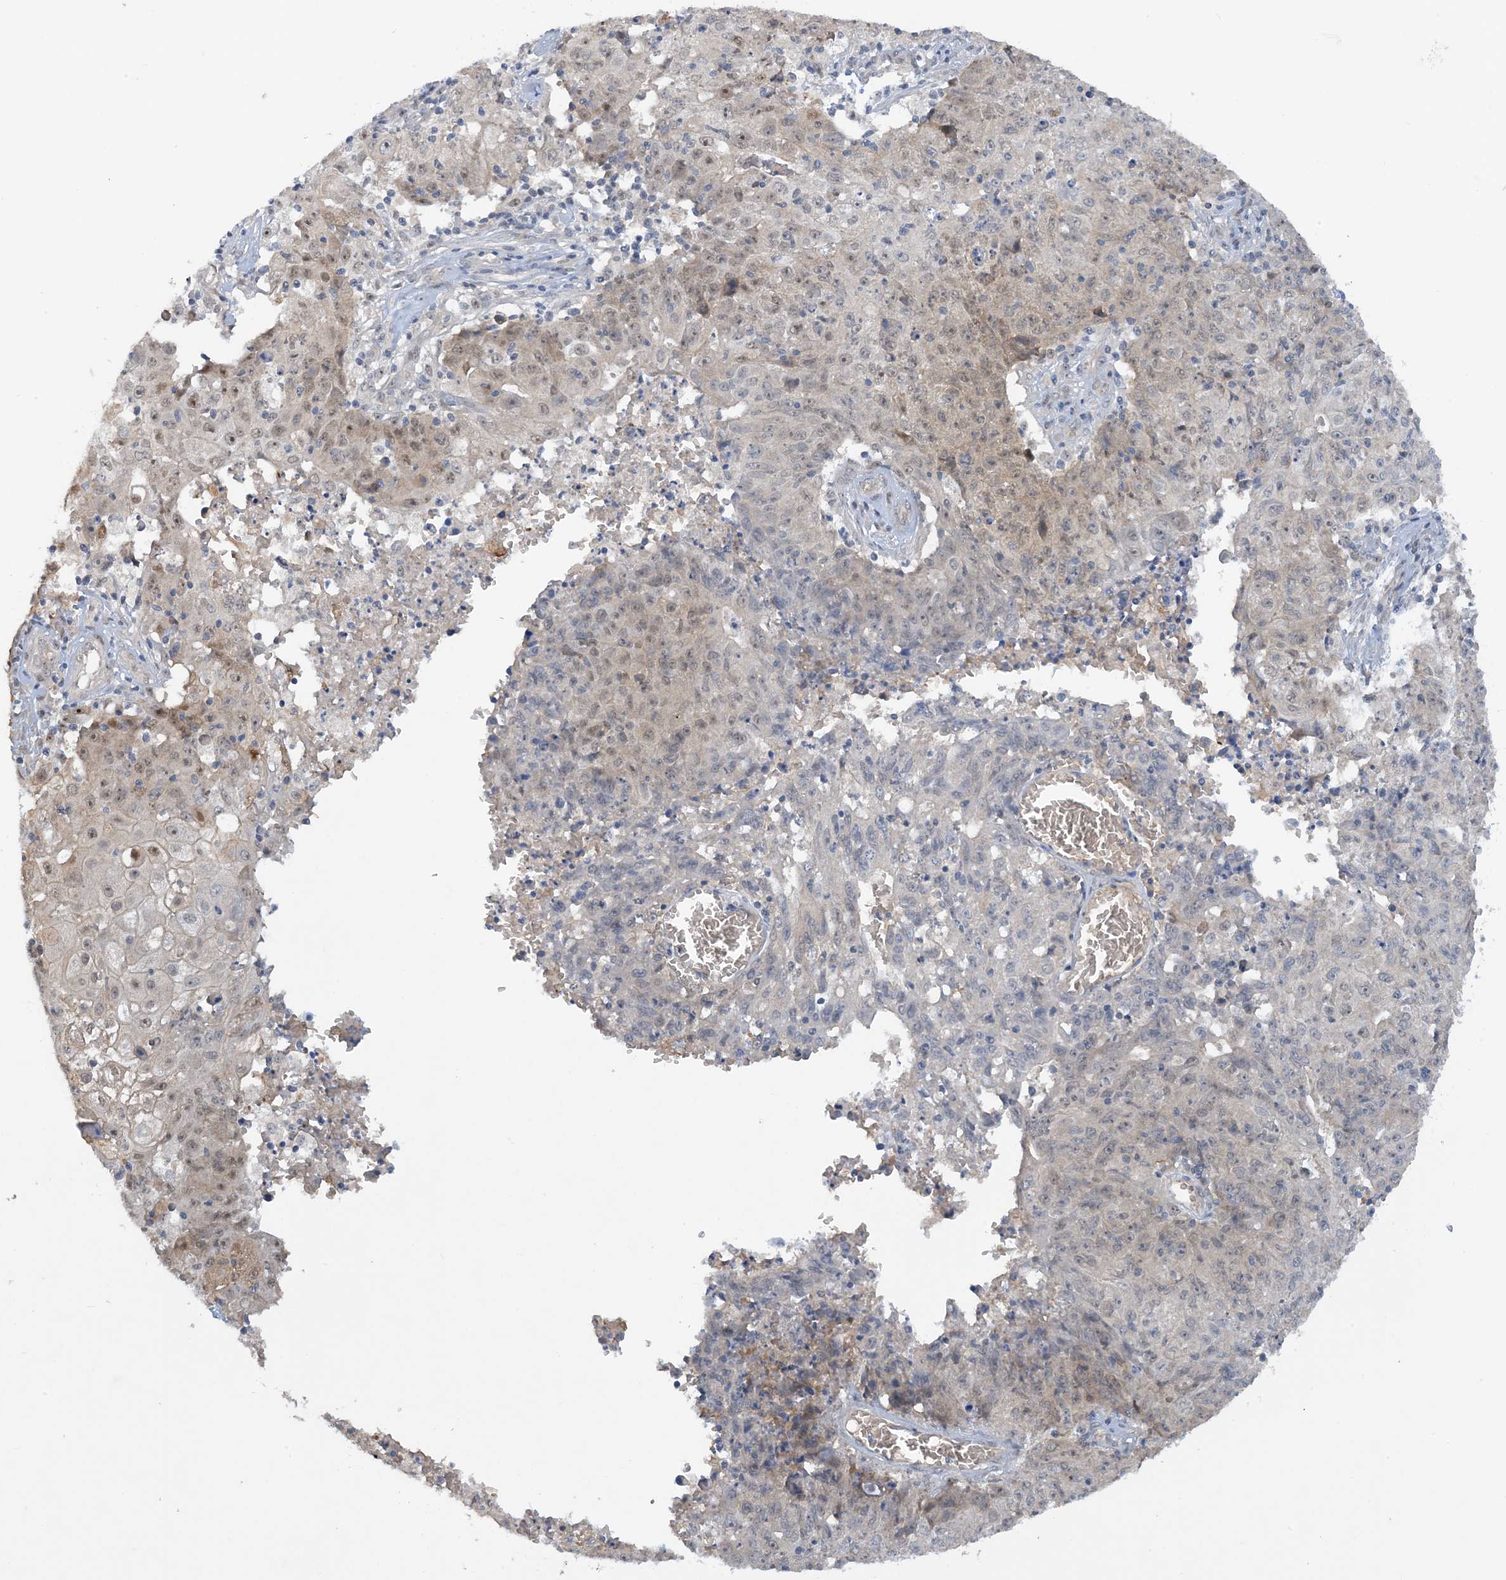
{"staining": {"intensity": "weak", "quantity": "25%-75%", "location": "nuclear"}, "tissue": "ovarian cancer", "cell_type": "Tumor cells", "image_type": "cancer", "snomed": [{"axis": "morphology", "description": "Carcinoma, endometroid"}, {"axis": "topography", "description": "Ovary"}], "caption": "This image displays immunohistochemistry (IHC) staining of ovarian cancer, with low weak nuclear positivity in approximately 25%-75% of tumor cells.", "gene": "UBE2E1", "patient": {"sex": "female", "age": 42}}